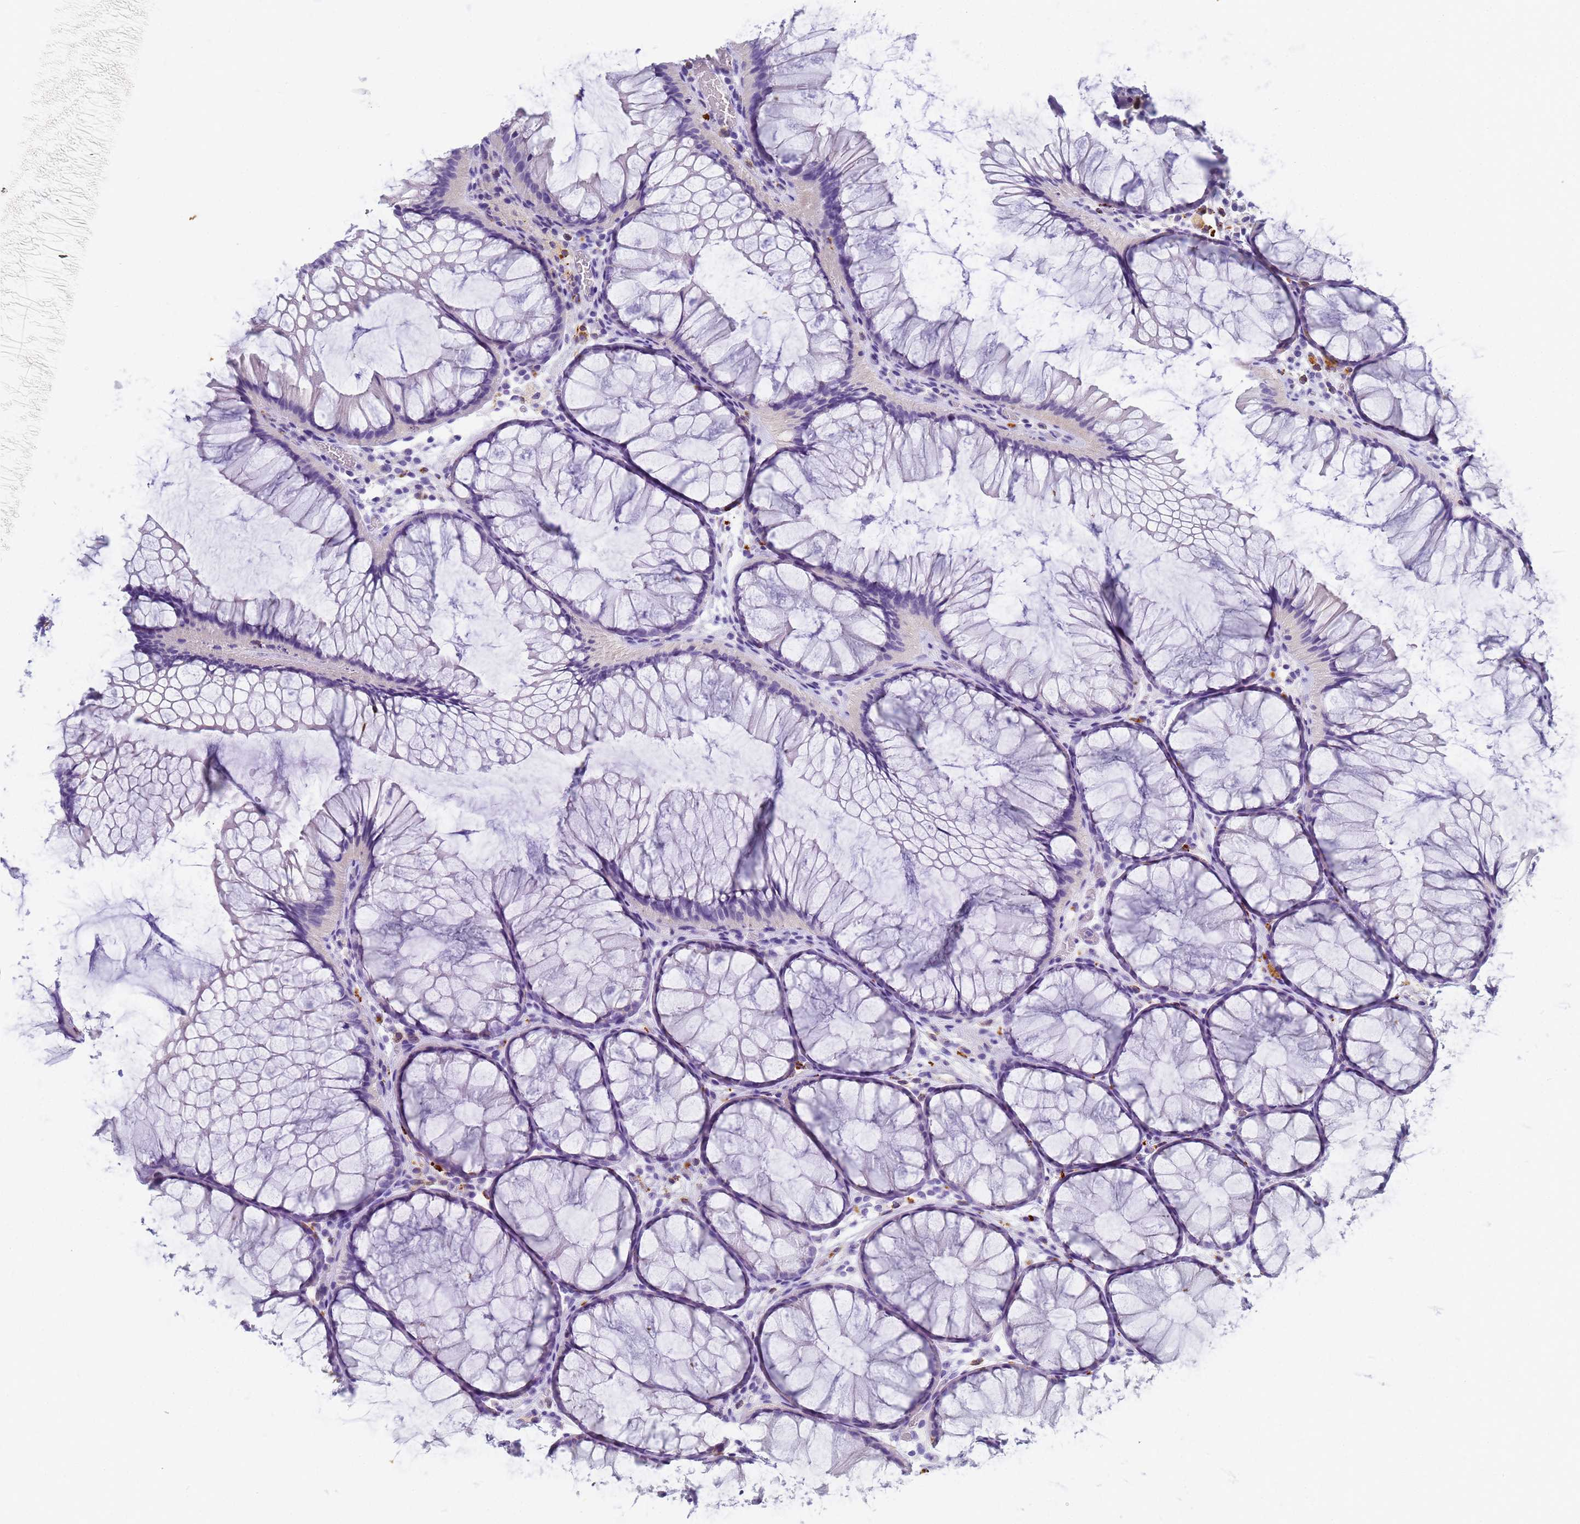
{"staining": {"intensity": "negative", "quantity": "none", "location": "none"}, "tissue": "colon", "cell_type": "Endothelial cells", "image_type": "normal", "snomed": [{"axis": "morphology", "description": "Normal tissue, NOS"}, {"axis": "topography", "description": "Colon"}], "caption": "A micrograph of human colon is negative for staining in endothelial cells. The staining was performed using DAB to visualize the protein expression in brown, while the nuclei were stained in blue with hematoxylin (Magnification: 20x).", "gene": "RNASE2", "patient": {"sex": "female", "age": 82}}